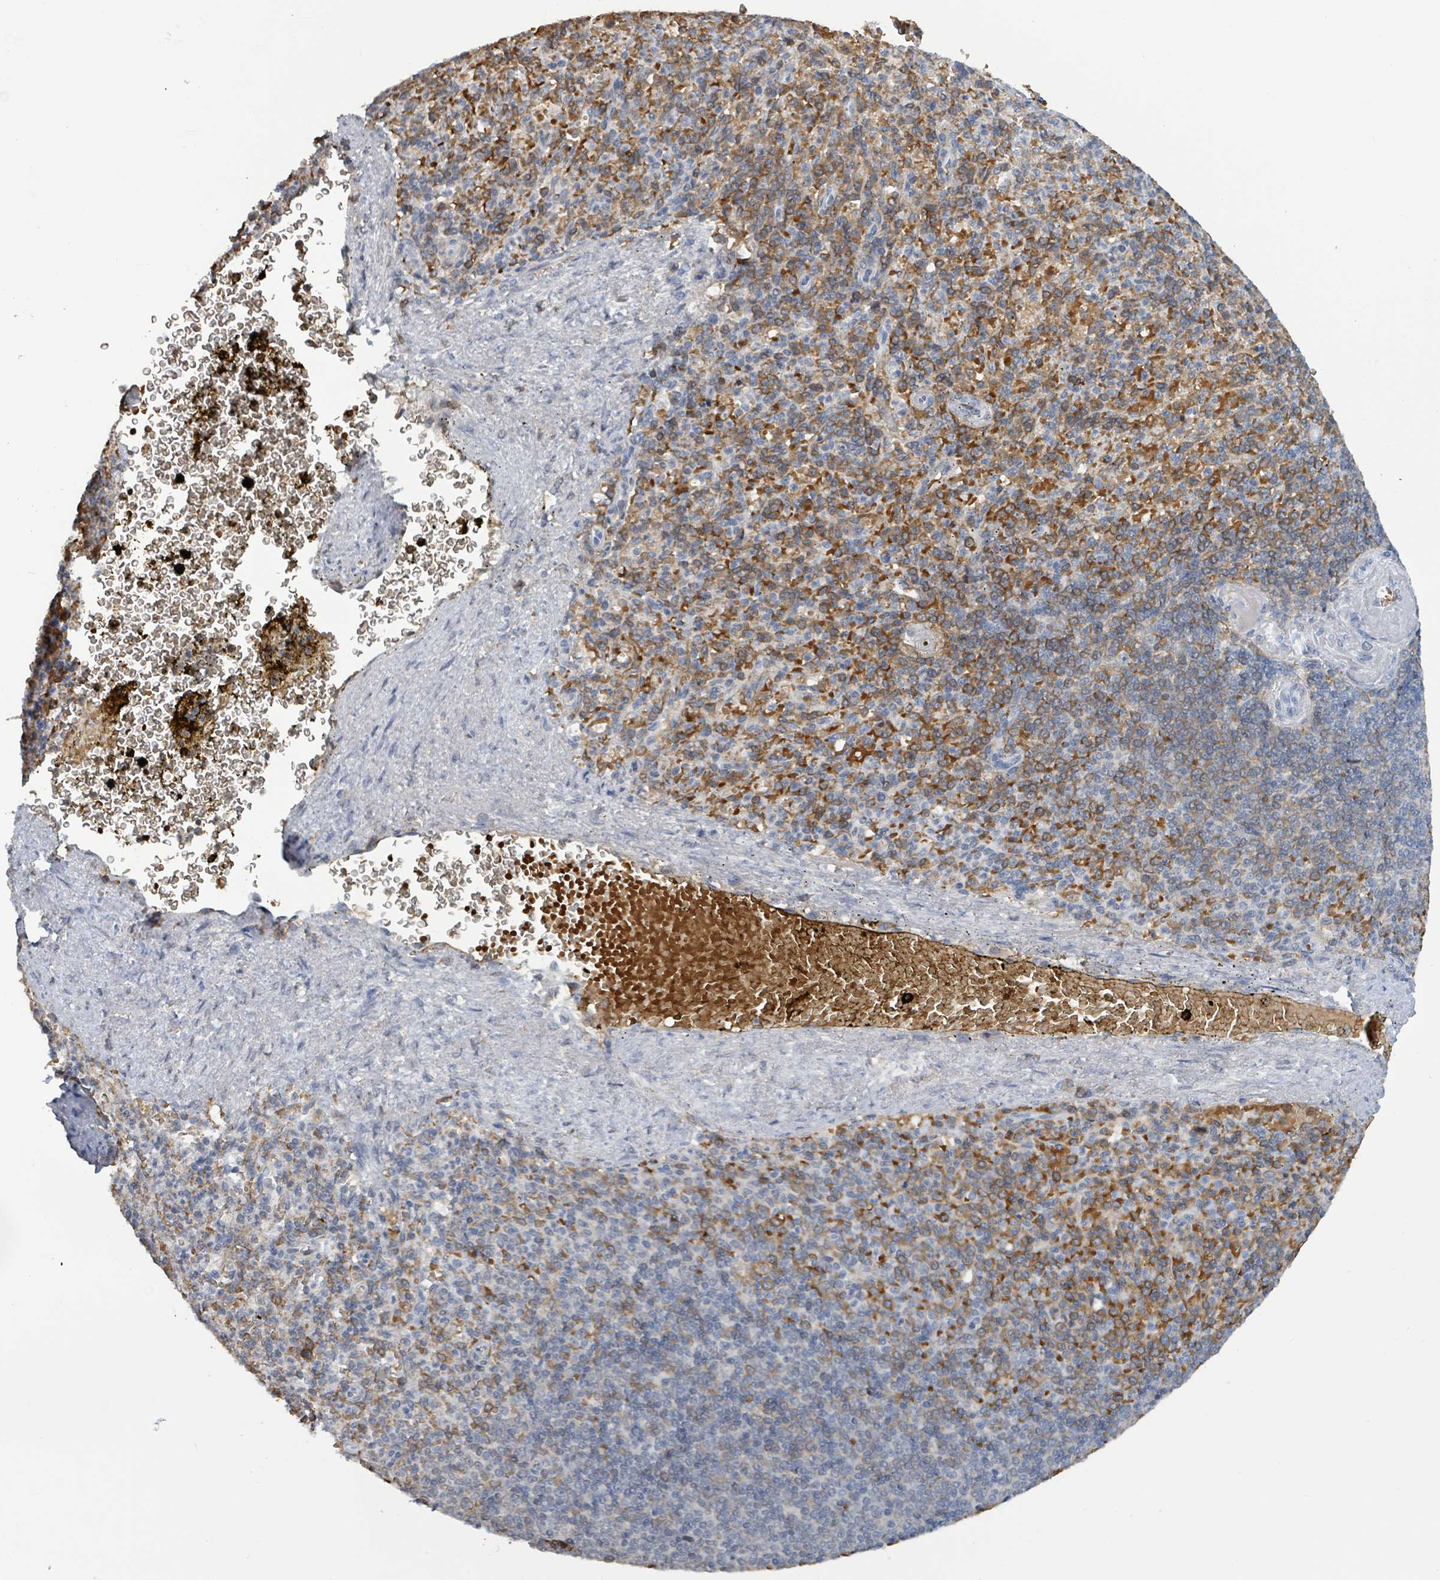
{"staining": {"intensity": "weak", "quantity": "25%-75%", "location": "cytoplasmic/membranous"}, "tissue": "spleen", "cell_type": "Cells in red pulp", "image_type": "normal", "snomed": [{"axis": "morphology", "description": "Normal tissue, NOS"}, {"axis": "topography", "description": "Spleen"}], "caption": "A low amount of weak cytoplasmic/membranous expression is seen in approximately 25%-75% of cells in red pulp in unremarkable spleen.", "gene": "SEBOX", "patient": {"sex": "female", "age": 74}}